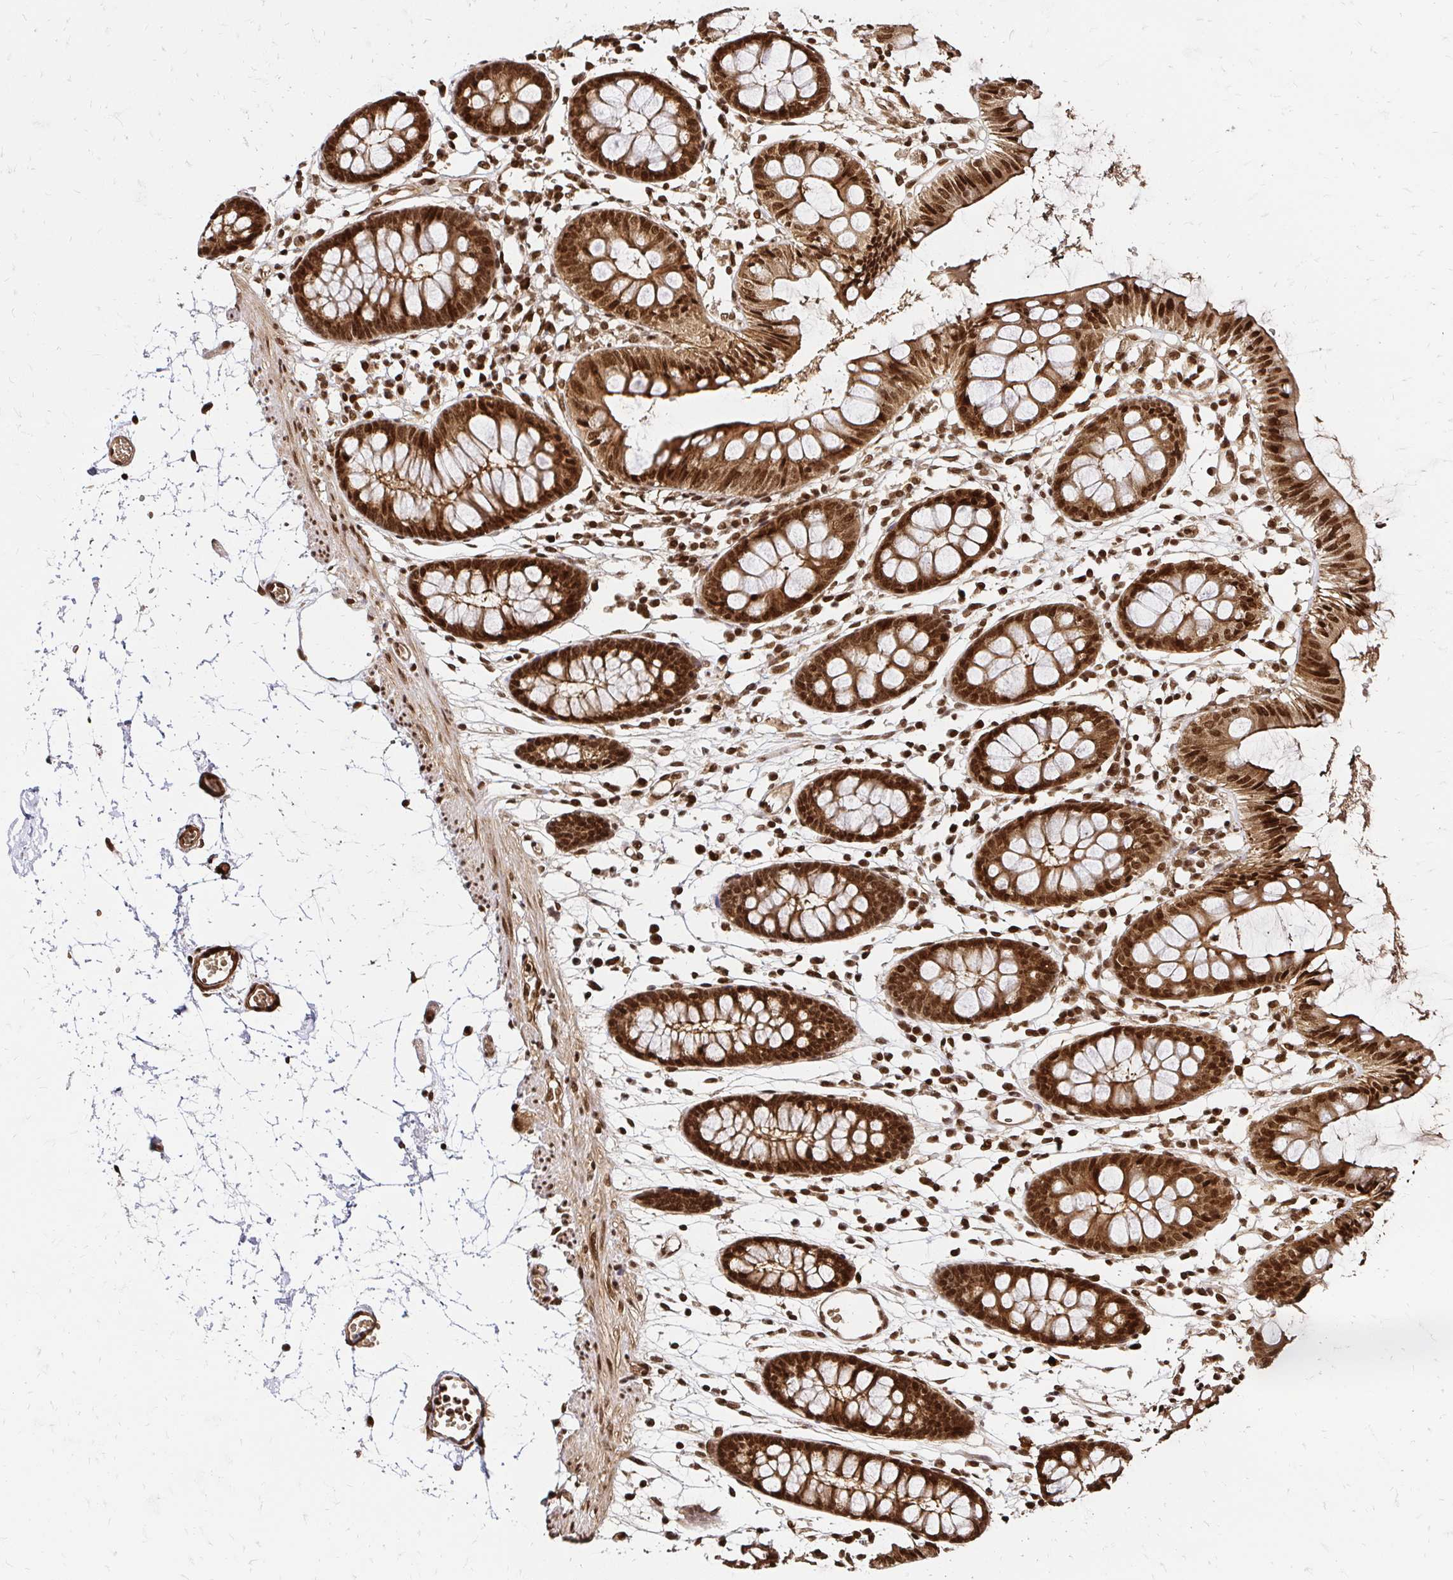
{"staining": {"intensity": "strong", "quantity": ">75%", "location": "cytoplasmic/membranous,nuclear"}, "tissue": "colon", "cell_type": "Endothelial cells", "image_type": "normal", "snomed": [{"axis": "morphology", "description": "Normal tissue, NOS"}, {"axis": "topography", "description": "Colon"}], "caption": "Immunohistochemistry (IHC) image of unremarkable colon stained for a protein (brown), which shows high levels of strong cytoplasmic/membranous,nuclear positivity in approximately >75% of endothelial cells.", "gene": "GLYR1", "patient": {"sex": "female", "age": 84}}